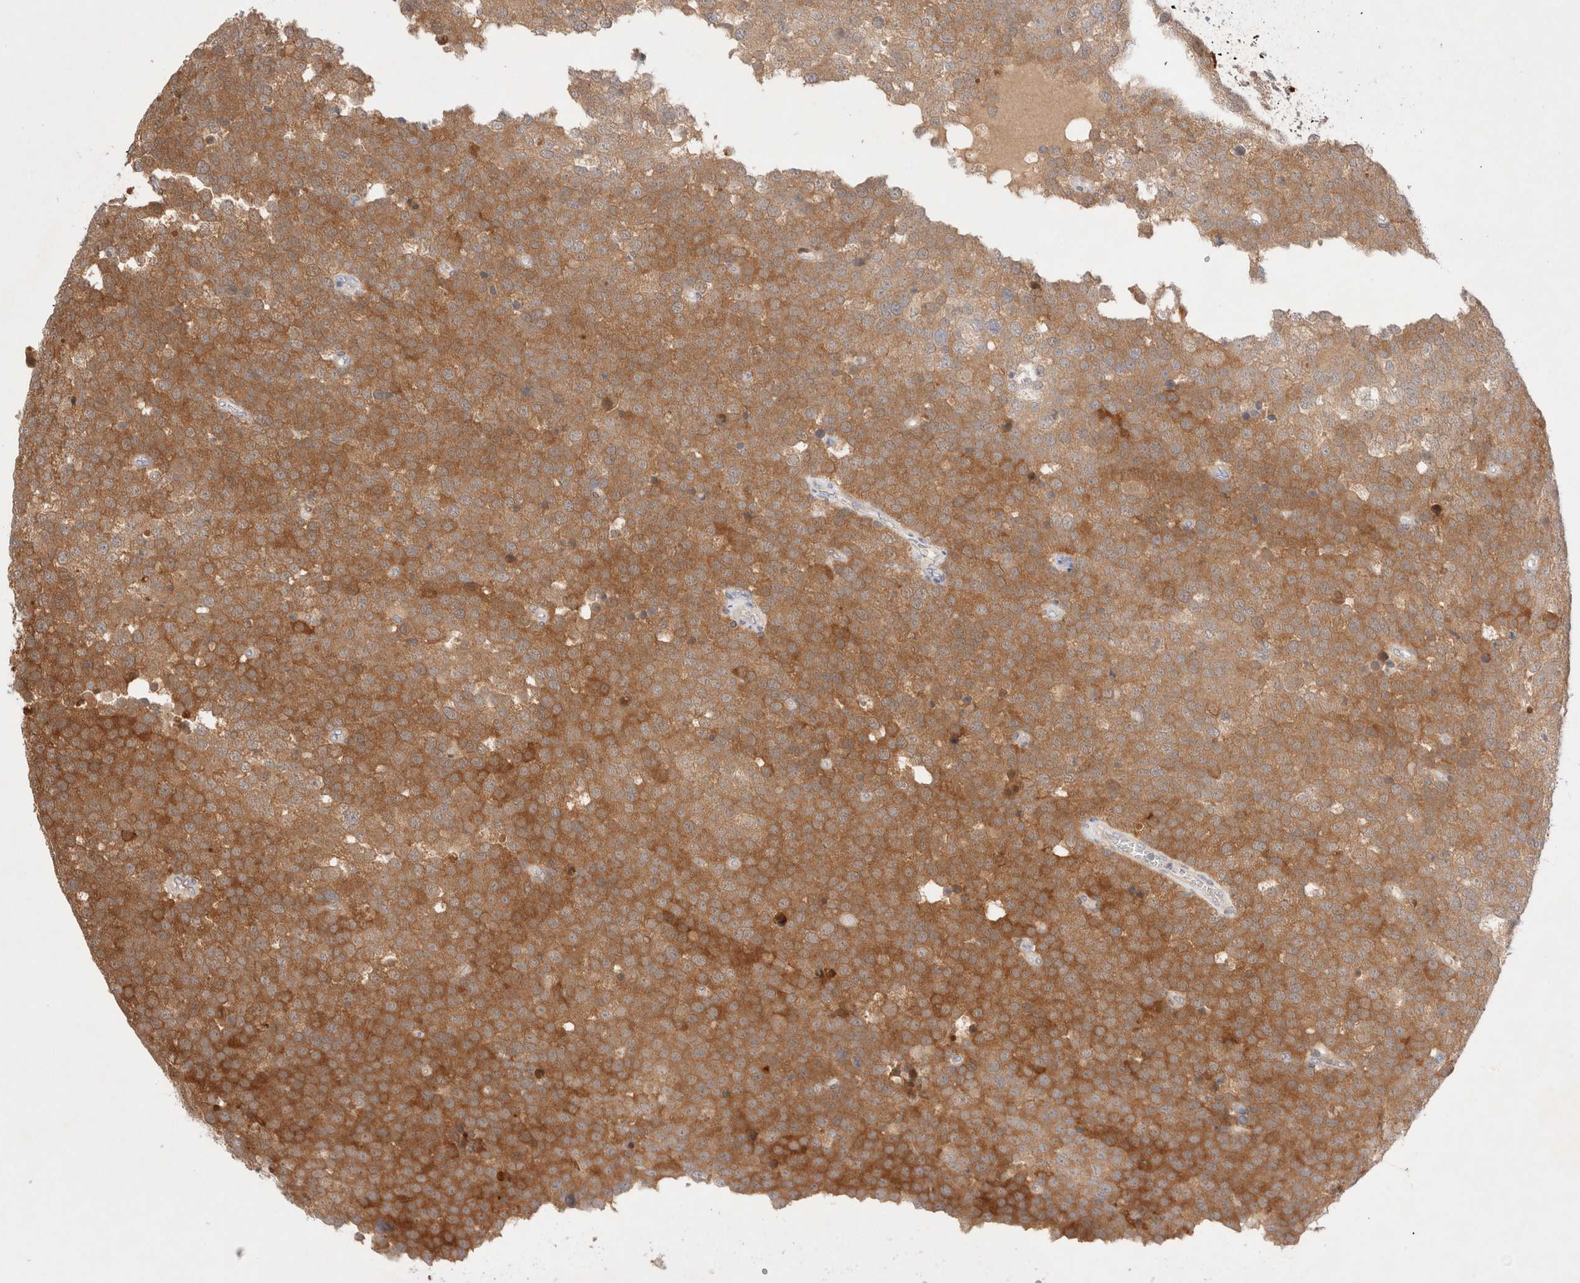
{"staining": {"intensity": "moderate", "quantity": ">75%", "location": "cytoplasmic/membranous"}, "tissue": "testis cancer", "cell_type": "Tumor cells", "image_type": "cancer", "snomed": [{"axis": "morphology", "description": "Seminoma, NOS"}, {"axis": "topography", "description": "Testis"}], "caption": "IHC histopathology image of neoplastic tissue: testis seminoma stained using immunohistochemistry displays medium levels of moderate protein expression localized specifically in the cytoplasmic/membranous of tumor cells, appearing as a cytoplasmic/membranous brown color.", "gene": "STARD10", "patient": {"sex": "male", "age": 71}}